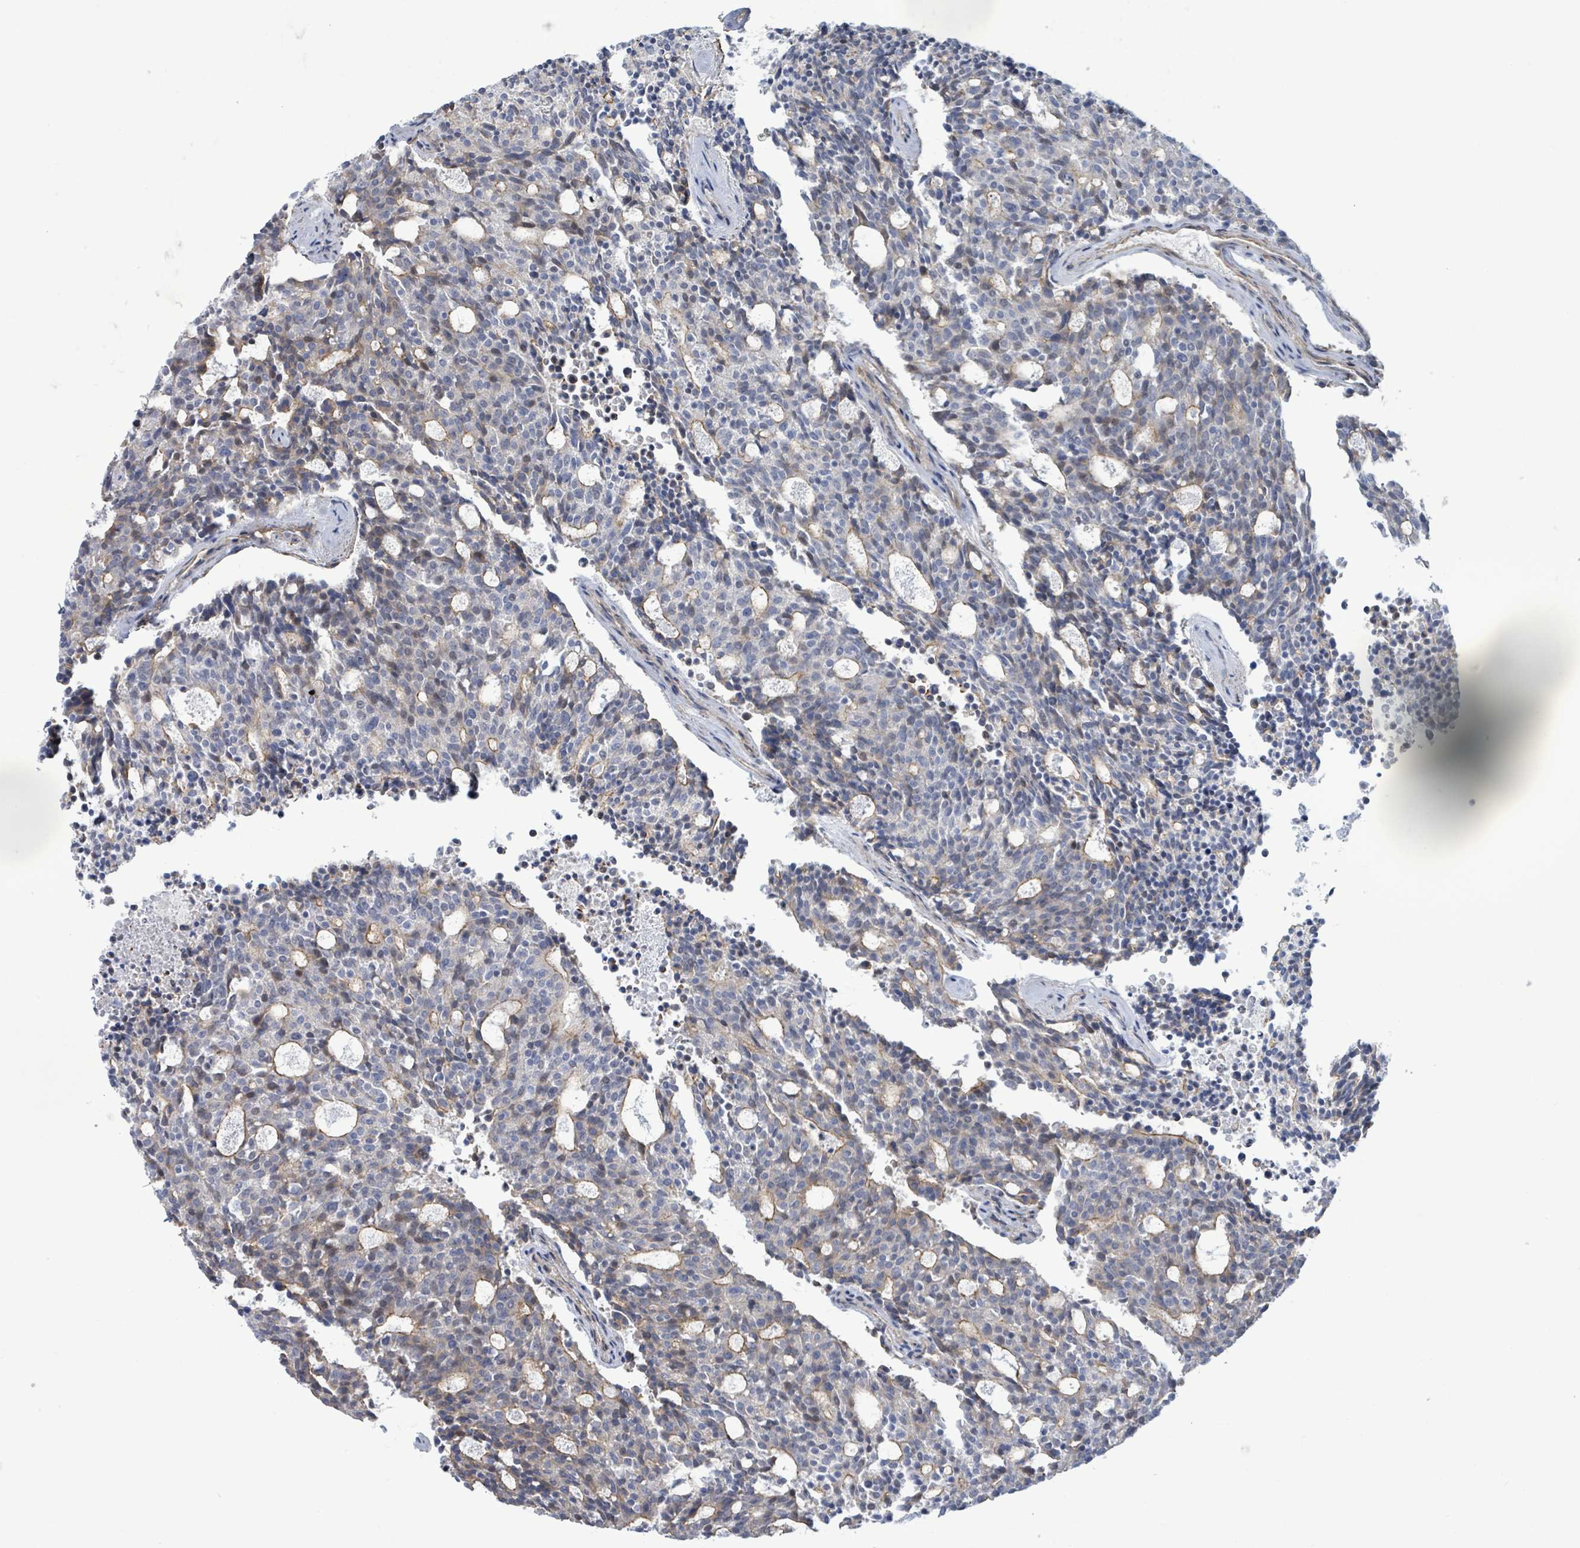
{"staining": {"intensity": "negative", "quantity": "none", "location": "none"}, "tissue": "carcinoid", "cell_type": "Tumor cells", "image_type": "cancer", "snomed": [{"axis": "morphology", "description": "Carcinoid, malignant, NOS"}, {"axis": "topography", "description": "Pancreas"}], "caption": "Carcinoid (malignant) was stained to show a protein in brown. There is no significant staining in tumor cells. (DAB (3,3'-diaminobenzidine) immunohistochemistry visualized using brightfield microscopy, high magnification).", "gene": "DMRTC1B", "patient": {"sex": "female", "age": 54}}